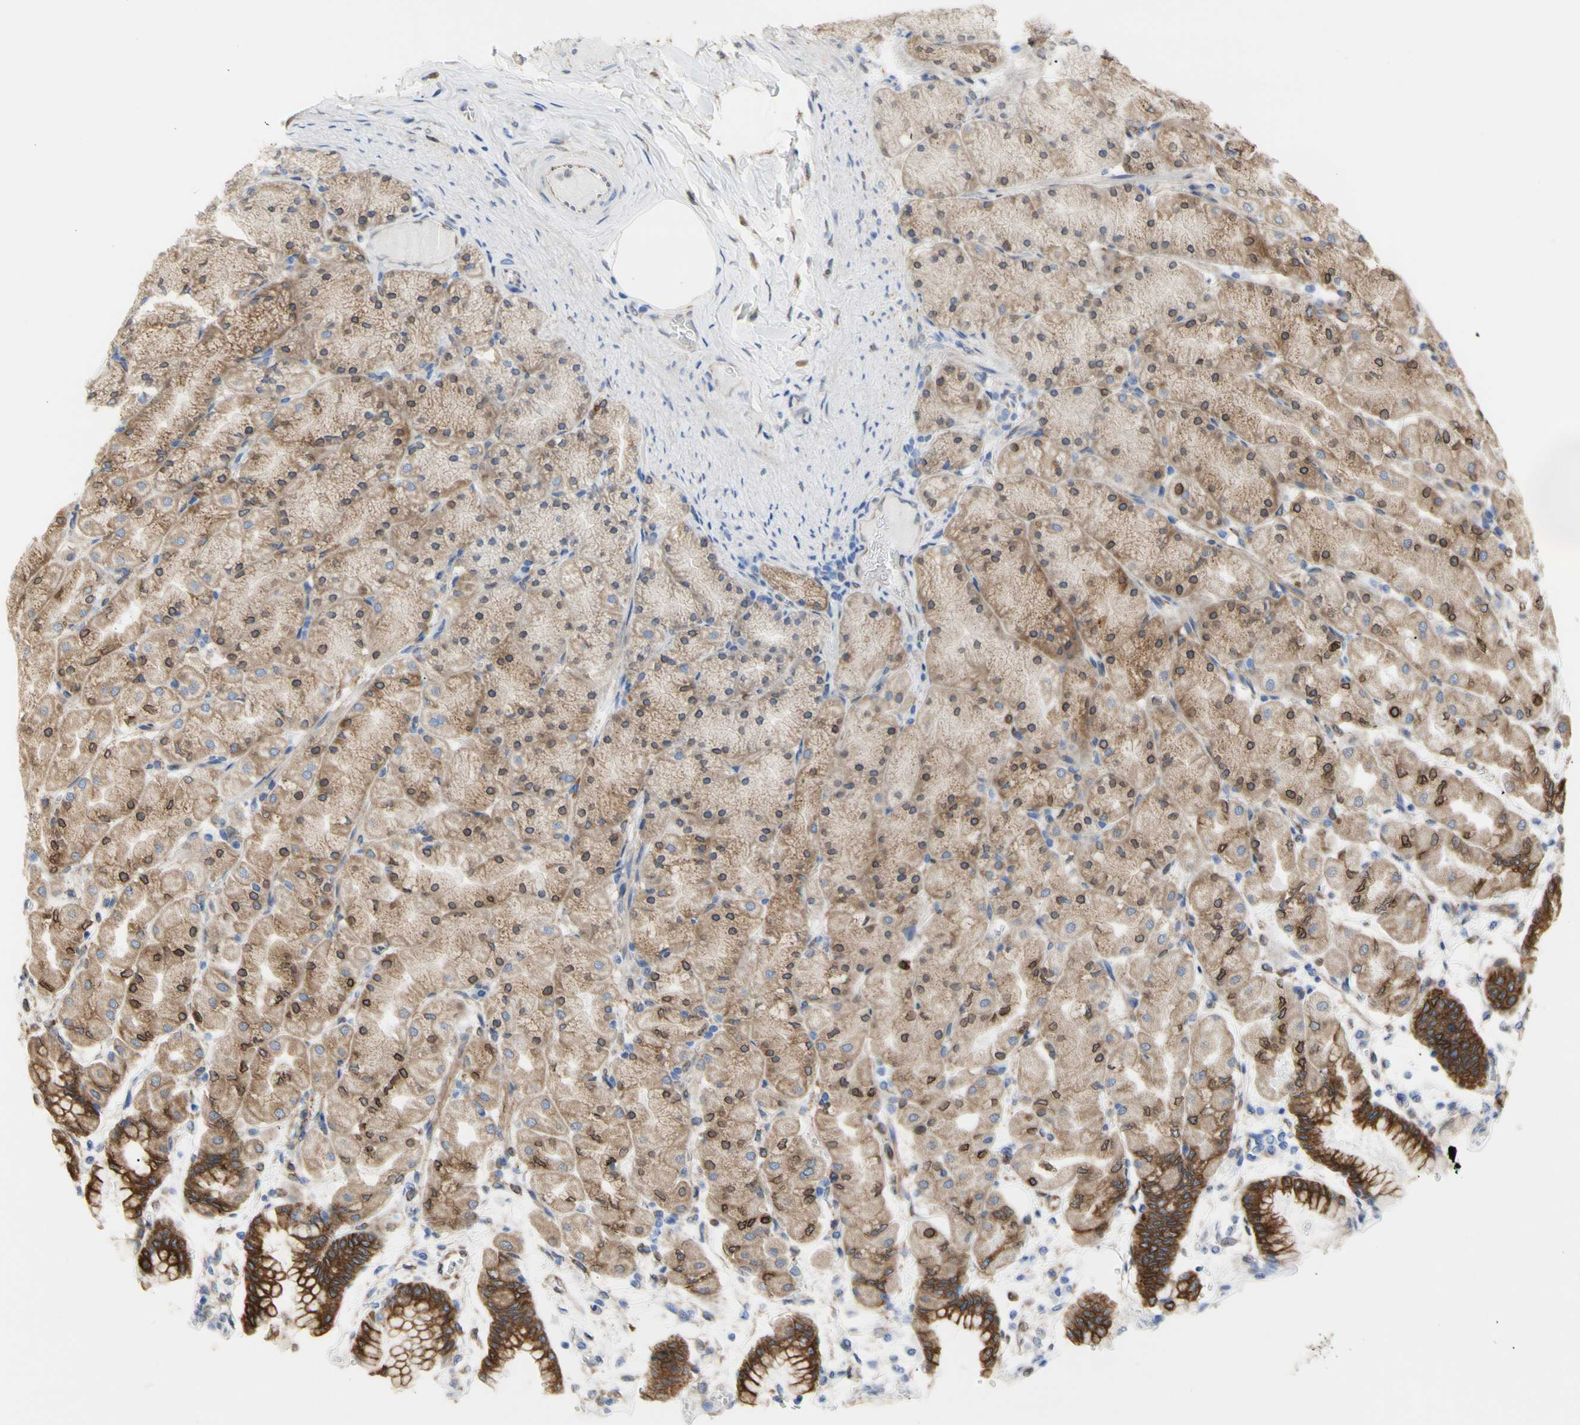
{"staining": {"intensity": "strong", "quantity": "25%-75%", "location": "cytoplasmic/membranous,nuclear"}, "tissue": "stomach", "cell_type": "Glandular cells", "image_type": "normal", "snomed": [{"axis": "morphology", "description": "Normal tissue, NOS"}, {"axis": "topography", "description": "Stomach, upper"}], "caption": "Protein staining of benign stomach shows strong cytoplasmic/membranous,nuclear staining in about 25%-75% of glandular cells.", "gene": "ERLIN1", "patient": {"sex": "female", "age": 56}}